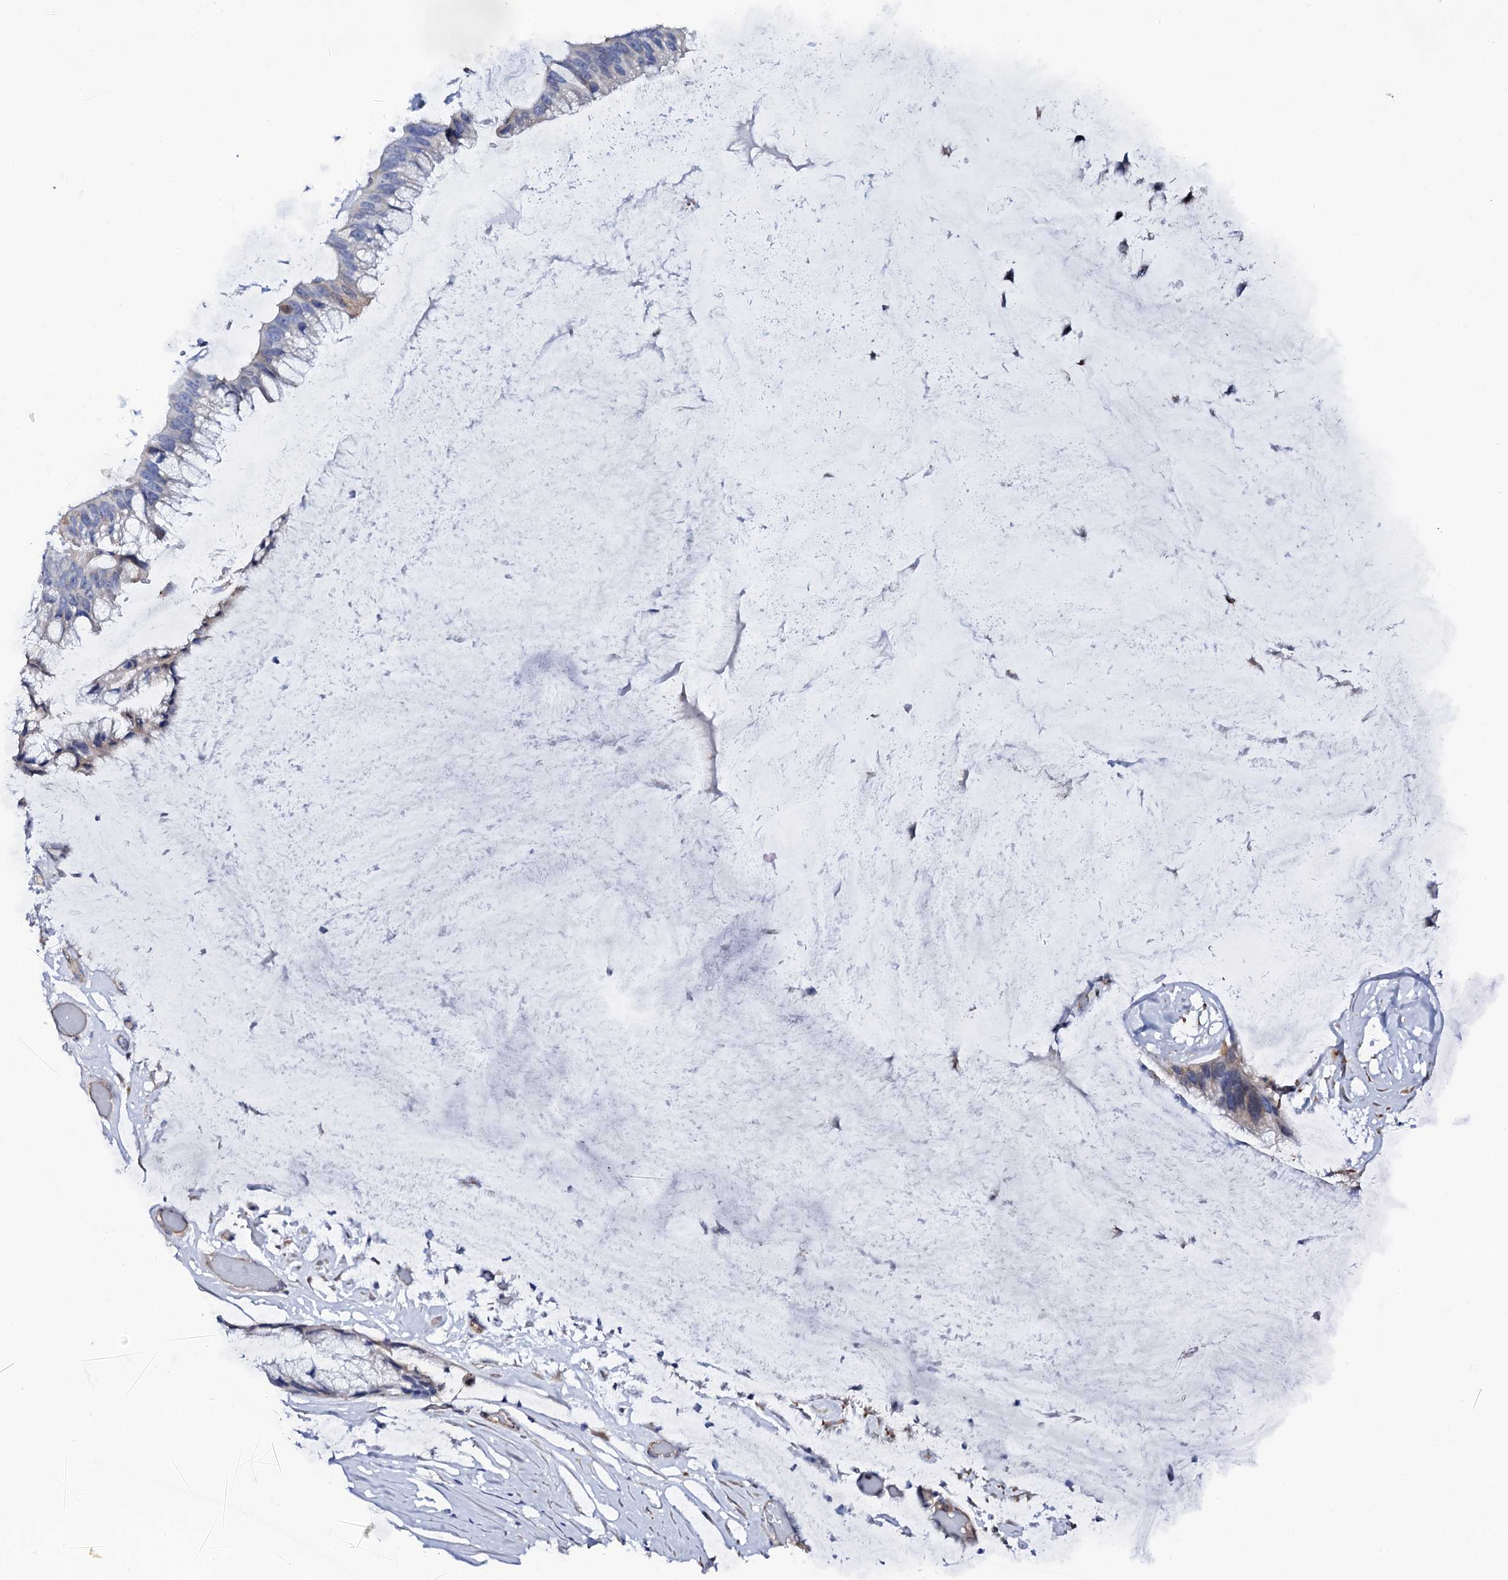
{"staining": {"intensity": "negative", "quantity": "none", "location": "none"}, "tissue": "ovarian cancer", "cell_type": "Tumor cells", "image_type": "cancer", "snomed": [{"axis": "morphology", "description": "Cystadenocarcinoma, mucinous, NOS"}, {"axis": "topography", "description": "Ovary"}], "caption": "Ovarian mucinous cystadenocarcinoma was stained to show a protein in brown. There is no significant positivity in tumor cells.", "gene": "TTC23", "patient": {"sex": "female", "age": 39}}